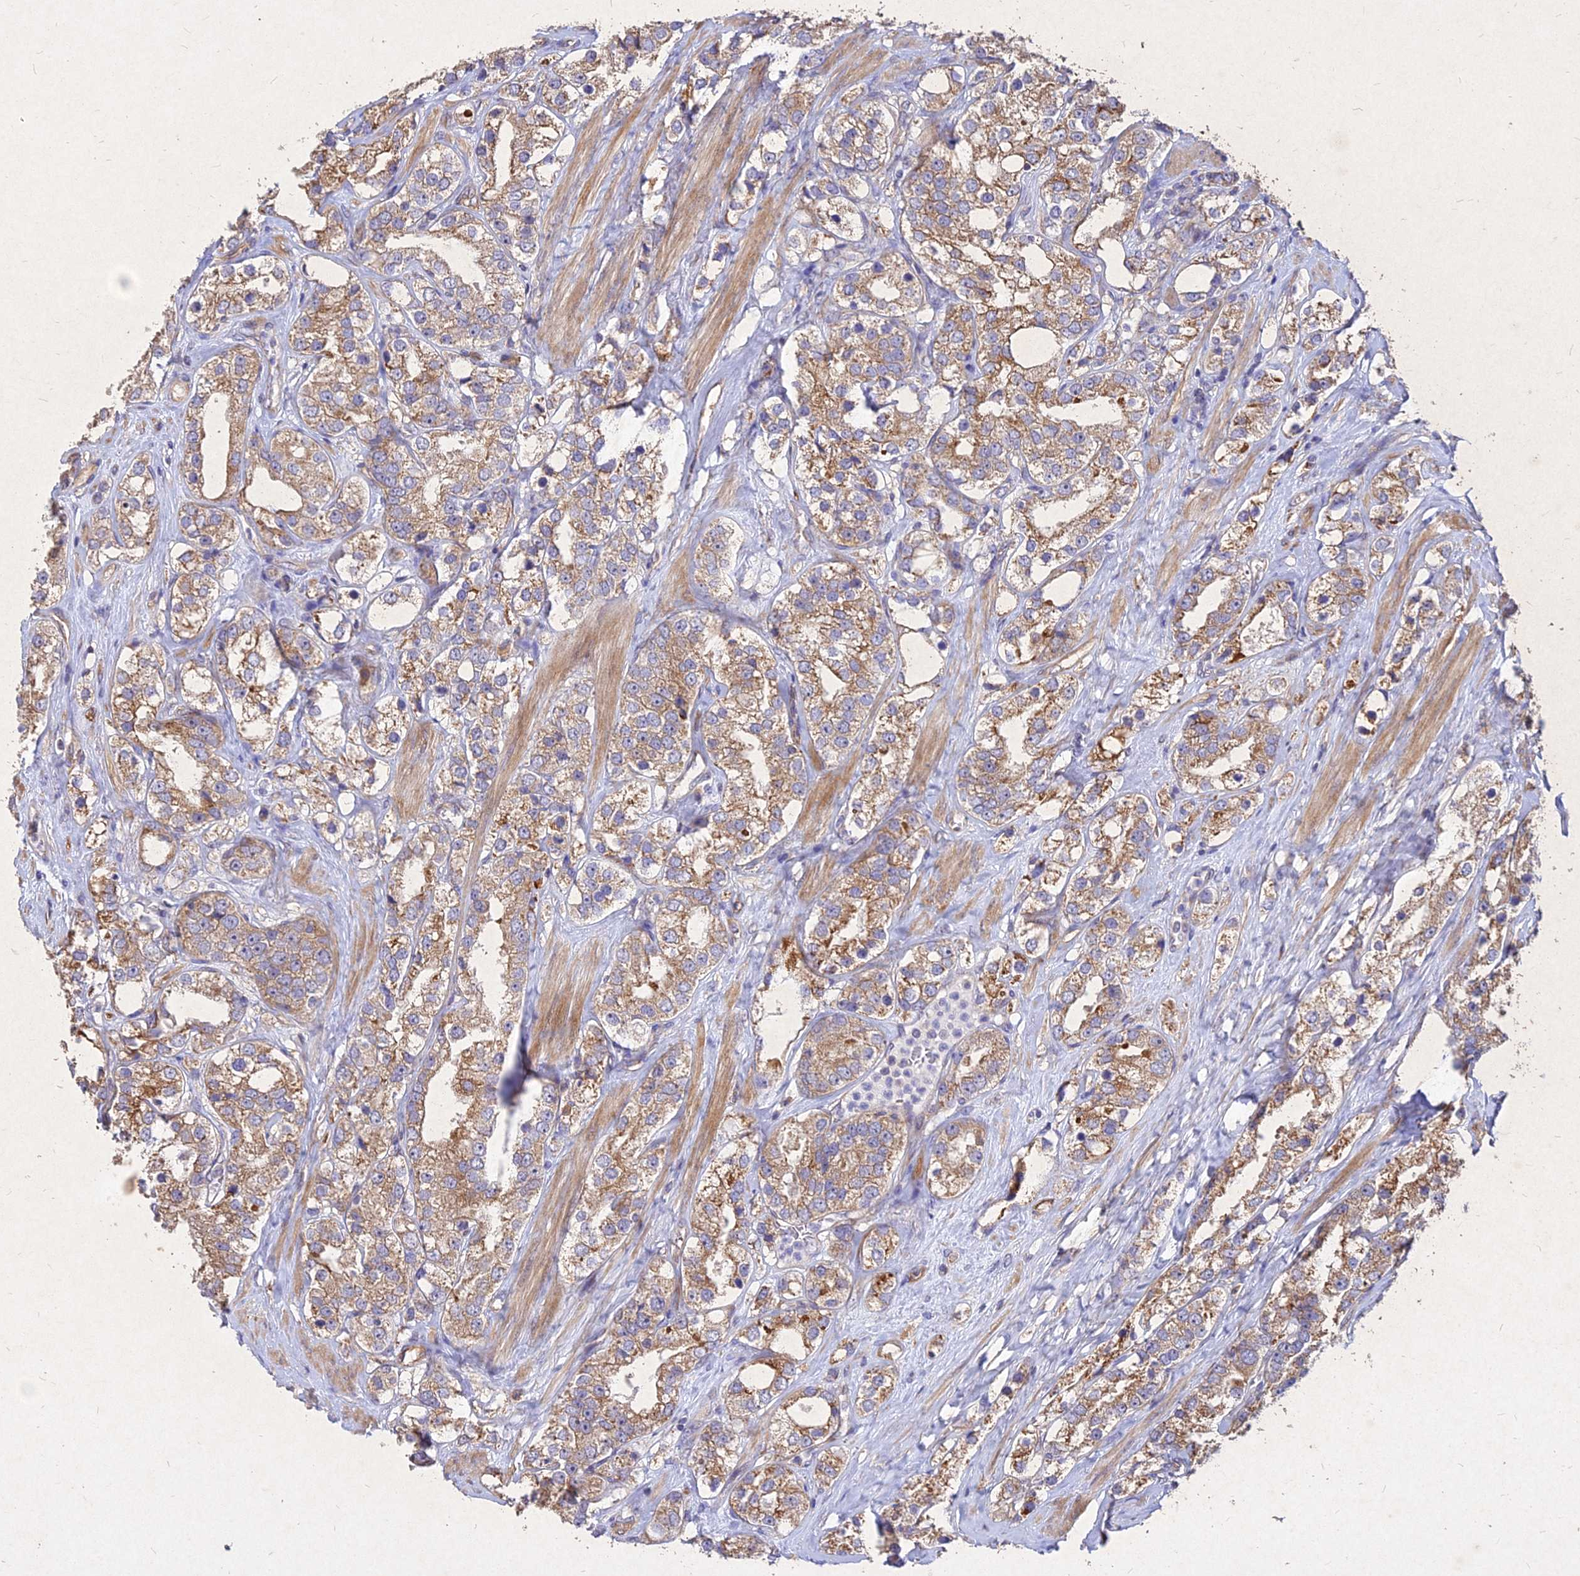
{"staining": {"intensity": "moderate", "quantity": ">75%", "location": "cytoplasmic/membranous"}, "tissue": "prostate cancer", "cell_type": "Tumor cells", "image_type": "cancer", "snomed": [{"axis": "morphology", "description": "Adenocarcinoma, NOS"}, {"axis": "topography", "description": "Prostate"}], "caption": "Moderate cytoplasmic/membranous protein staining is appreciated in approximately >75% of tumor cells in prostate cancer (adenocarcinoma).", "gene": "SKA1", "patient": {"sex": "male", "age": 79}}